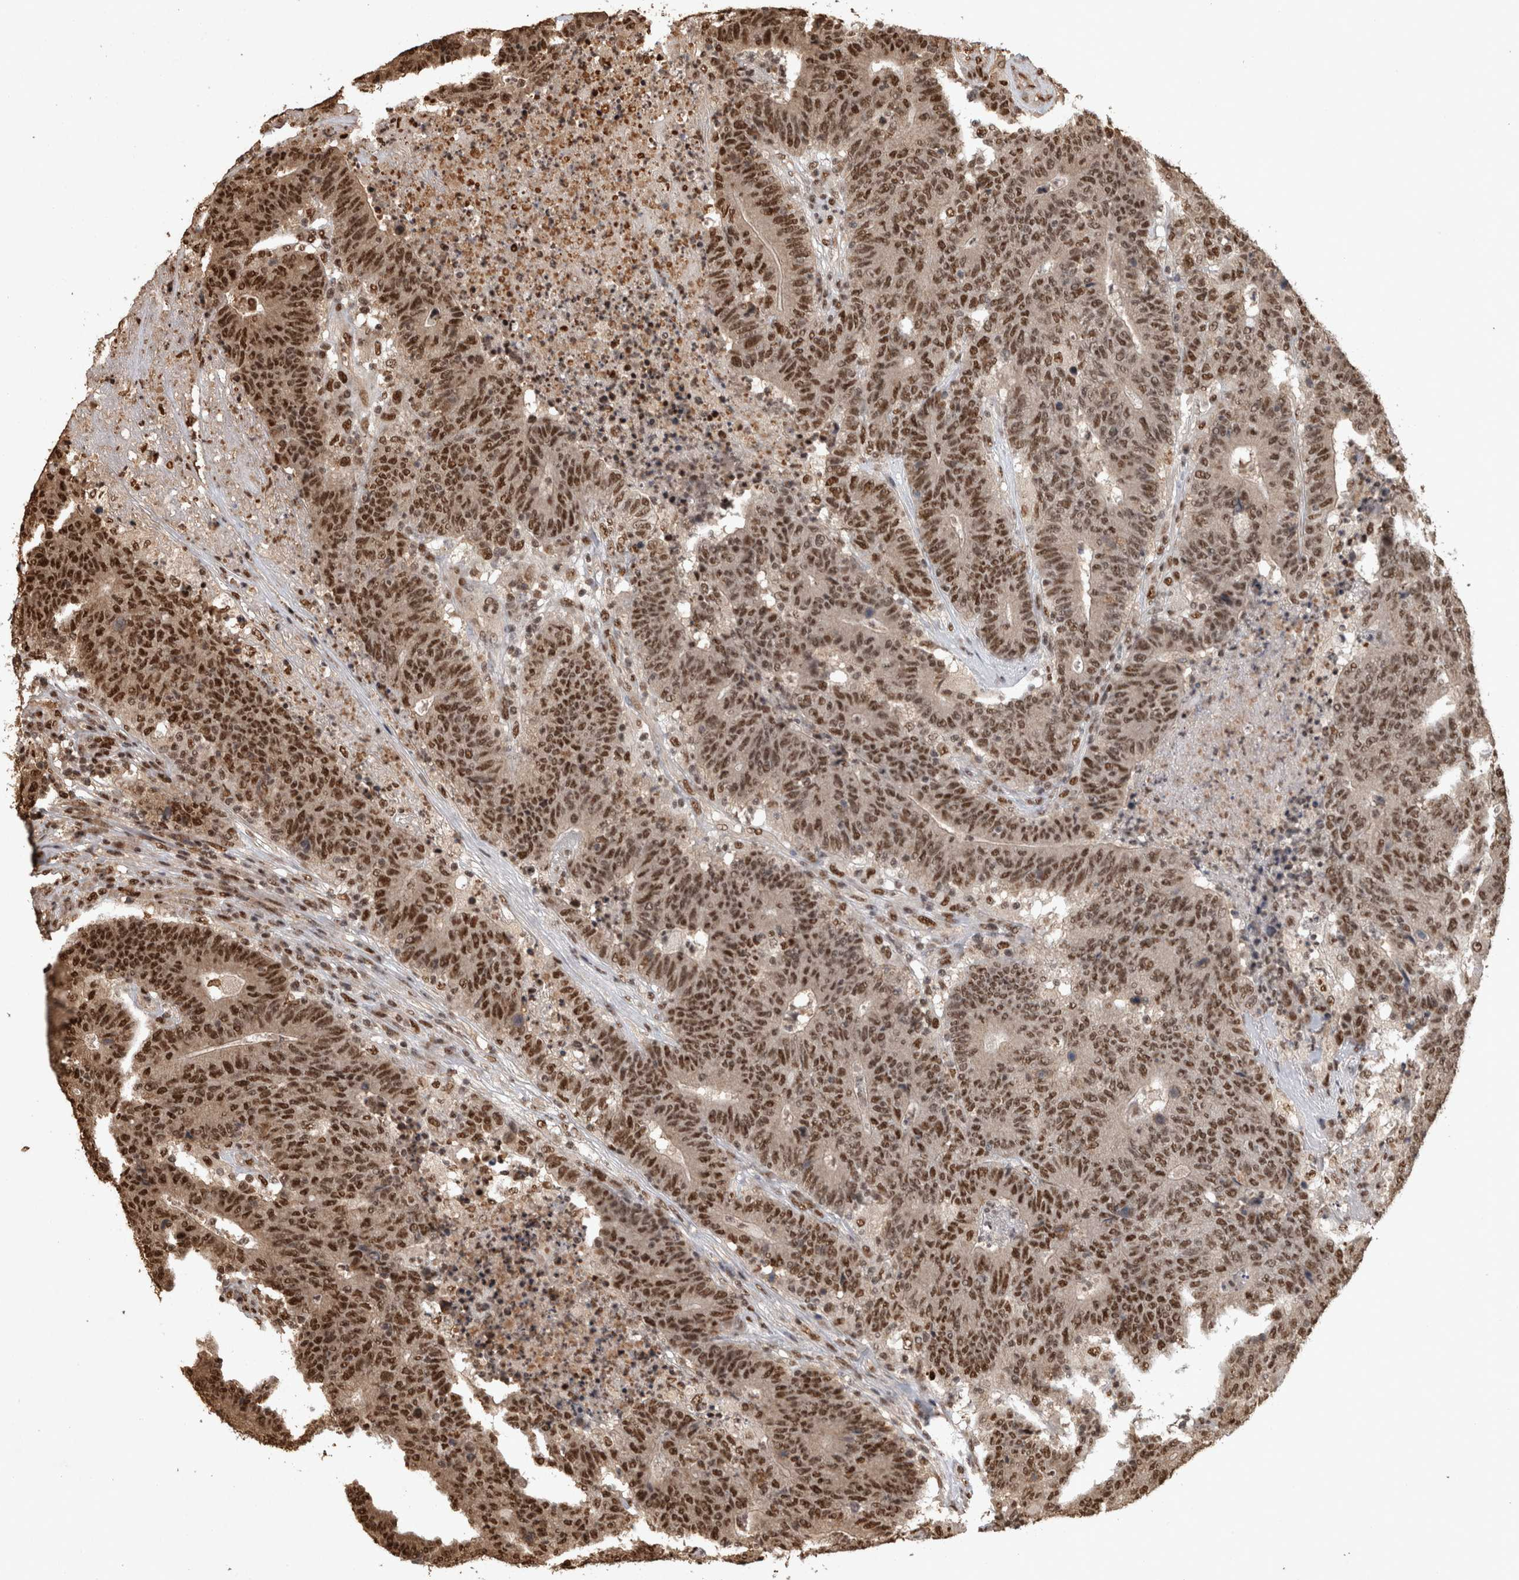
{"staining": {"intensity": "strong", "quantity": ">75%", "location": "nuclear"}, "tissue": "colorectal cancer", "cell_type": "Tumor cells", "image_type": "cancer", "snomed": [{"axis": "morphology", "description": "Normal tissue, NOS"}, {"axis": "morphology", "description": "Adenocarcinoma, NOS"}, {"axis": "topography", "description": "Colon"}], "caption": "Immunohistochemistry (IHC) staining of adenocarcinoma (colorectal), which reveals high levels of strong nuclear positivity in about >75% of tumor cells indicating strong nuclear protein expression. The staining was performed using DAB (brown) for protein detection and nuclei were counterstained in hematoxylin (blue).", "gene": "RAD50", "patient": {"sex": "female", "age": 75}}